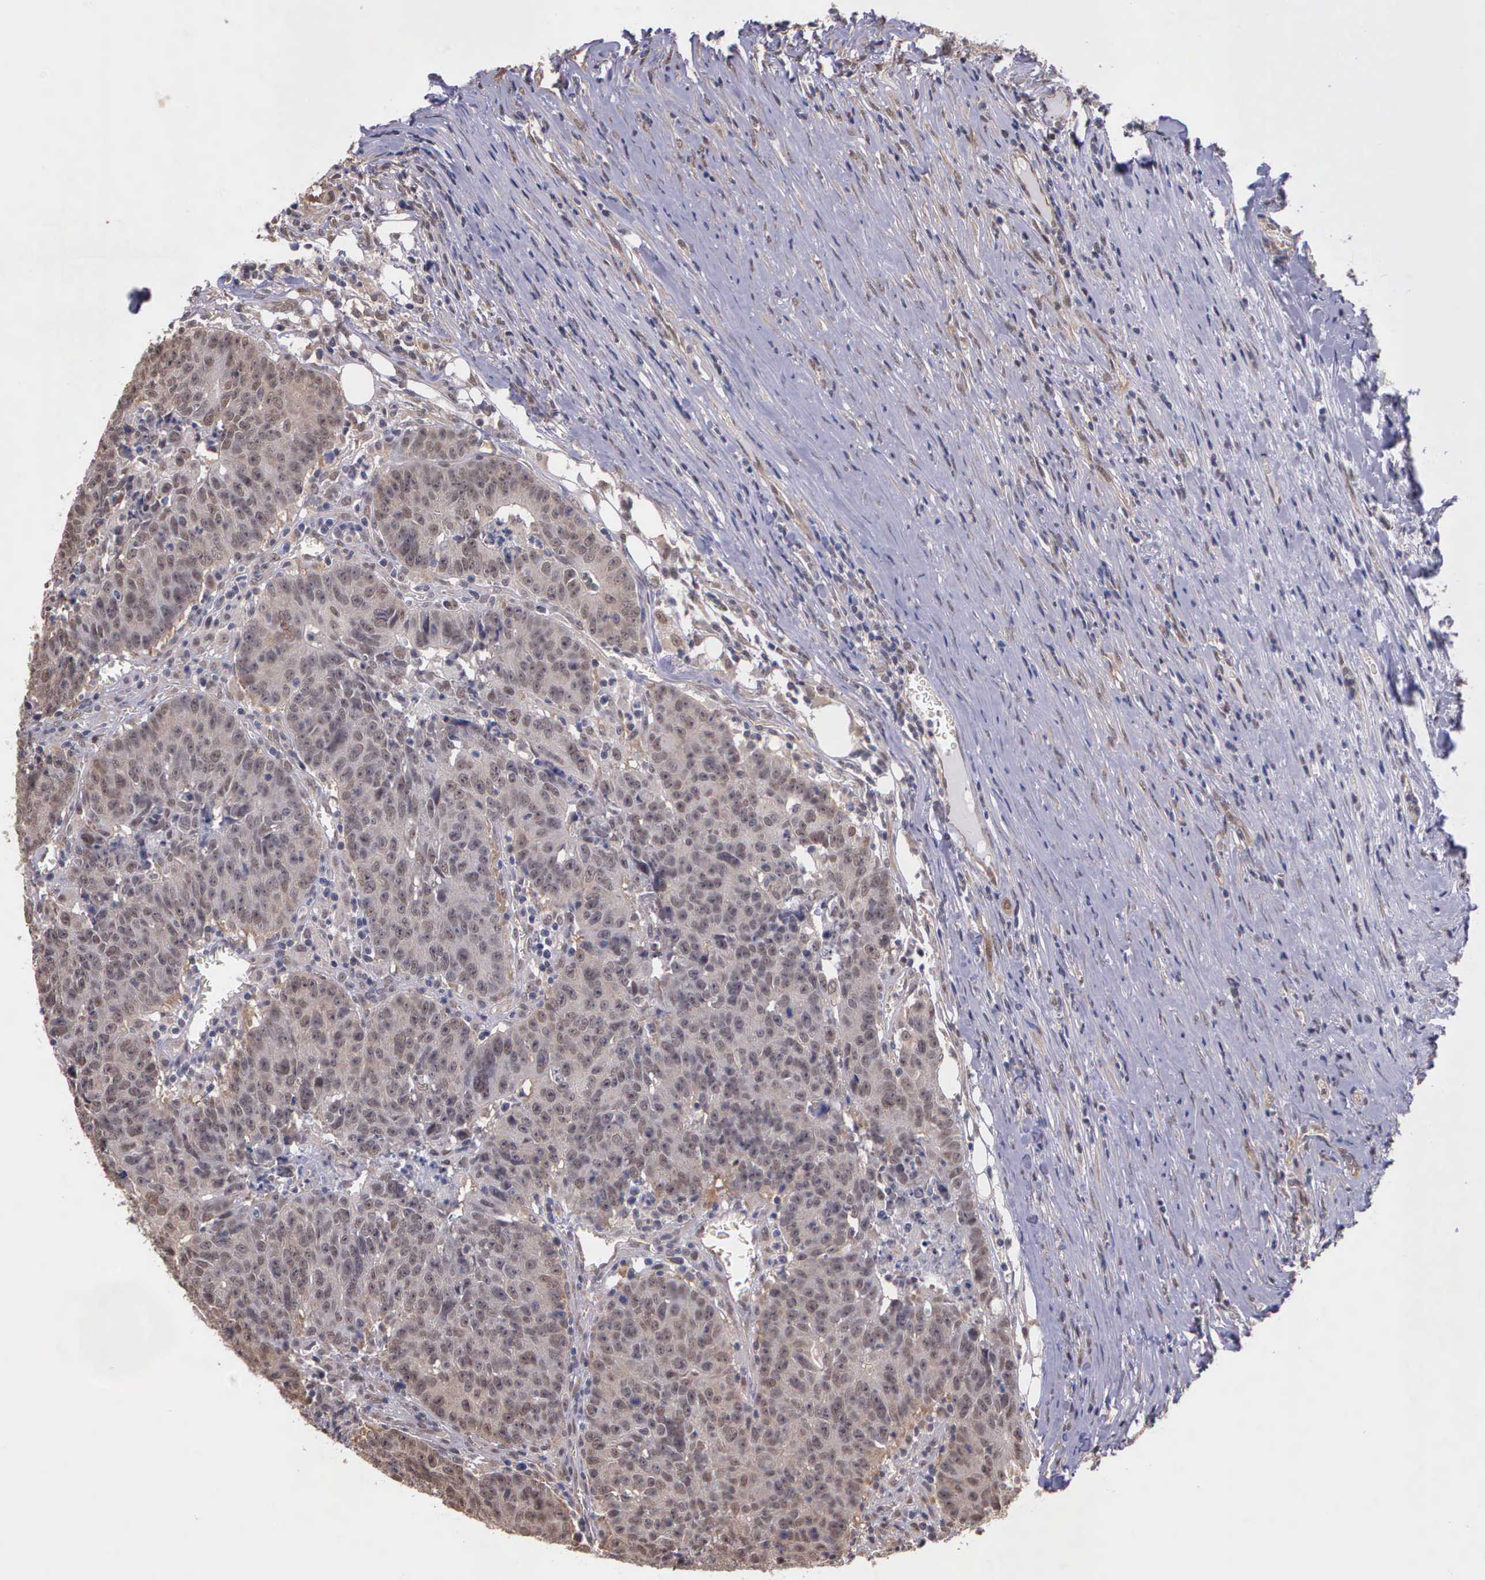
{"staining": {"intensity": "weak", "quantity": ">75%", "location": "cytoplasmic/membranous"}, "tissue": "colorectal cancer", "cell_type": "Tumor cells", "image_type": "cancer", "snomed": [{"axis": "morphology", "description": "Adenocarcinoma, NOS"}, {"axis": "topography", "description": "Colon"}], "caption": "An IHC micrograph of neoplastic tissue is shown. Protein staining in brown highlights weak cytoplasmic/membranous positivity in adenocarcinoma (colorectal) within tumor cells. (DAB IHC, brown staining for protein, blue staining for nuclei).", "gene": "PSMC1", "patient": {"sex": "female", "age": 53}}